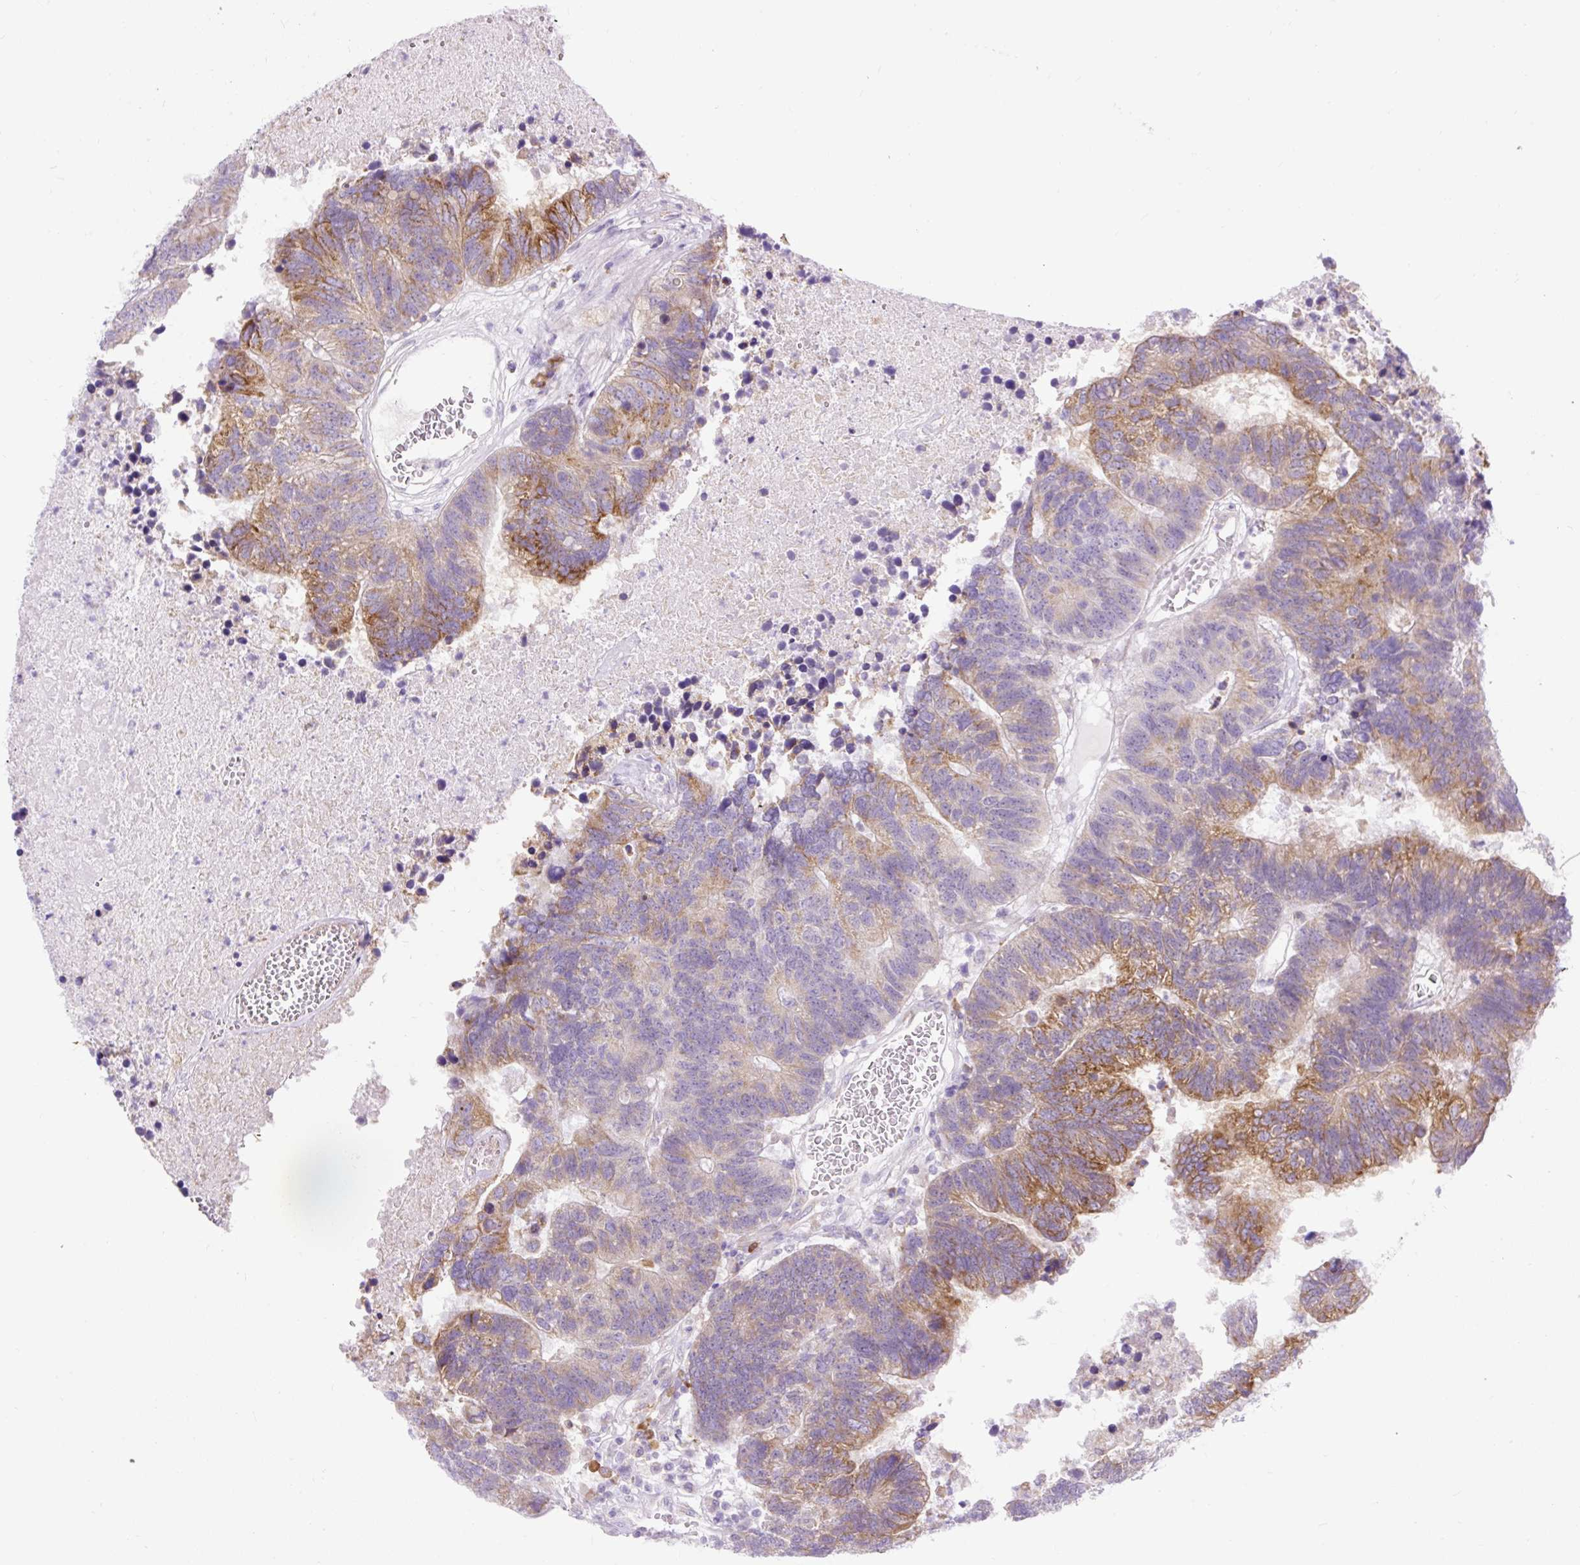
{"staining": {"intensity": "moderate", "quantity": ">75%", "location": "cytoplasmic/membranous"}, "tissue": "colorectal cancer", "cell_type": "Tumor cells", "image_type": "cancer", "snomed": [{"axis": "morphology", "description": "Adenocarcinoma, NOS"}, {"axis": "topography", "description": "Colon"}], "caption": "Immunohistochemical staining of human colorectal cancer (adenocarcinoma) displays medium levels of moderate cytoplasmic/membranous protein positivity in approximately >75% of tumor cells.", "gene": "SYBU", "patient": {"sex": "female", "age": 48}}